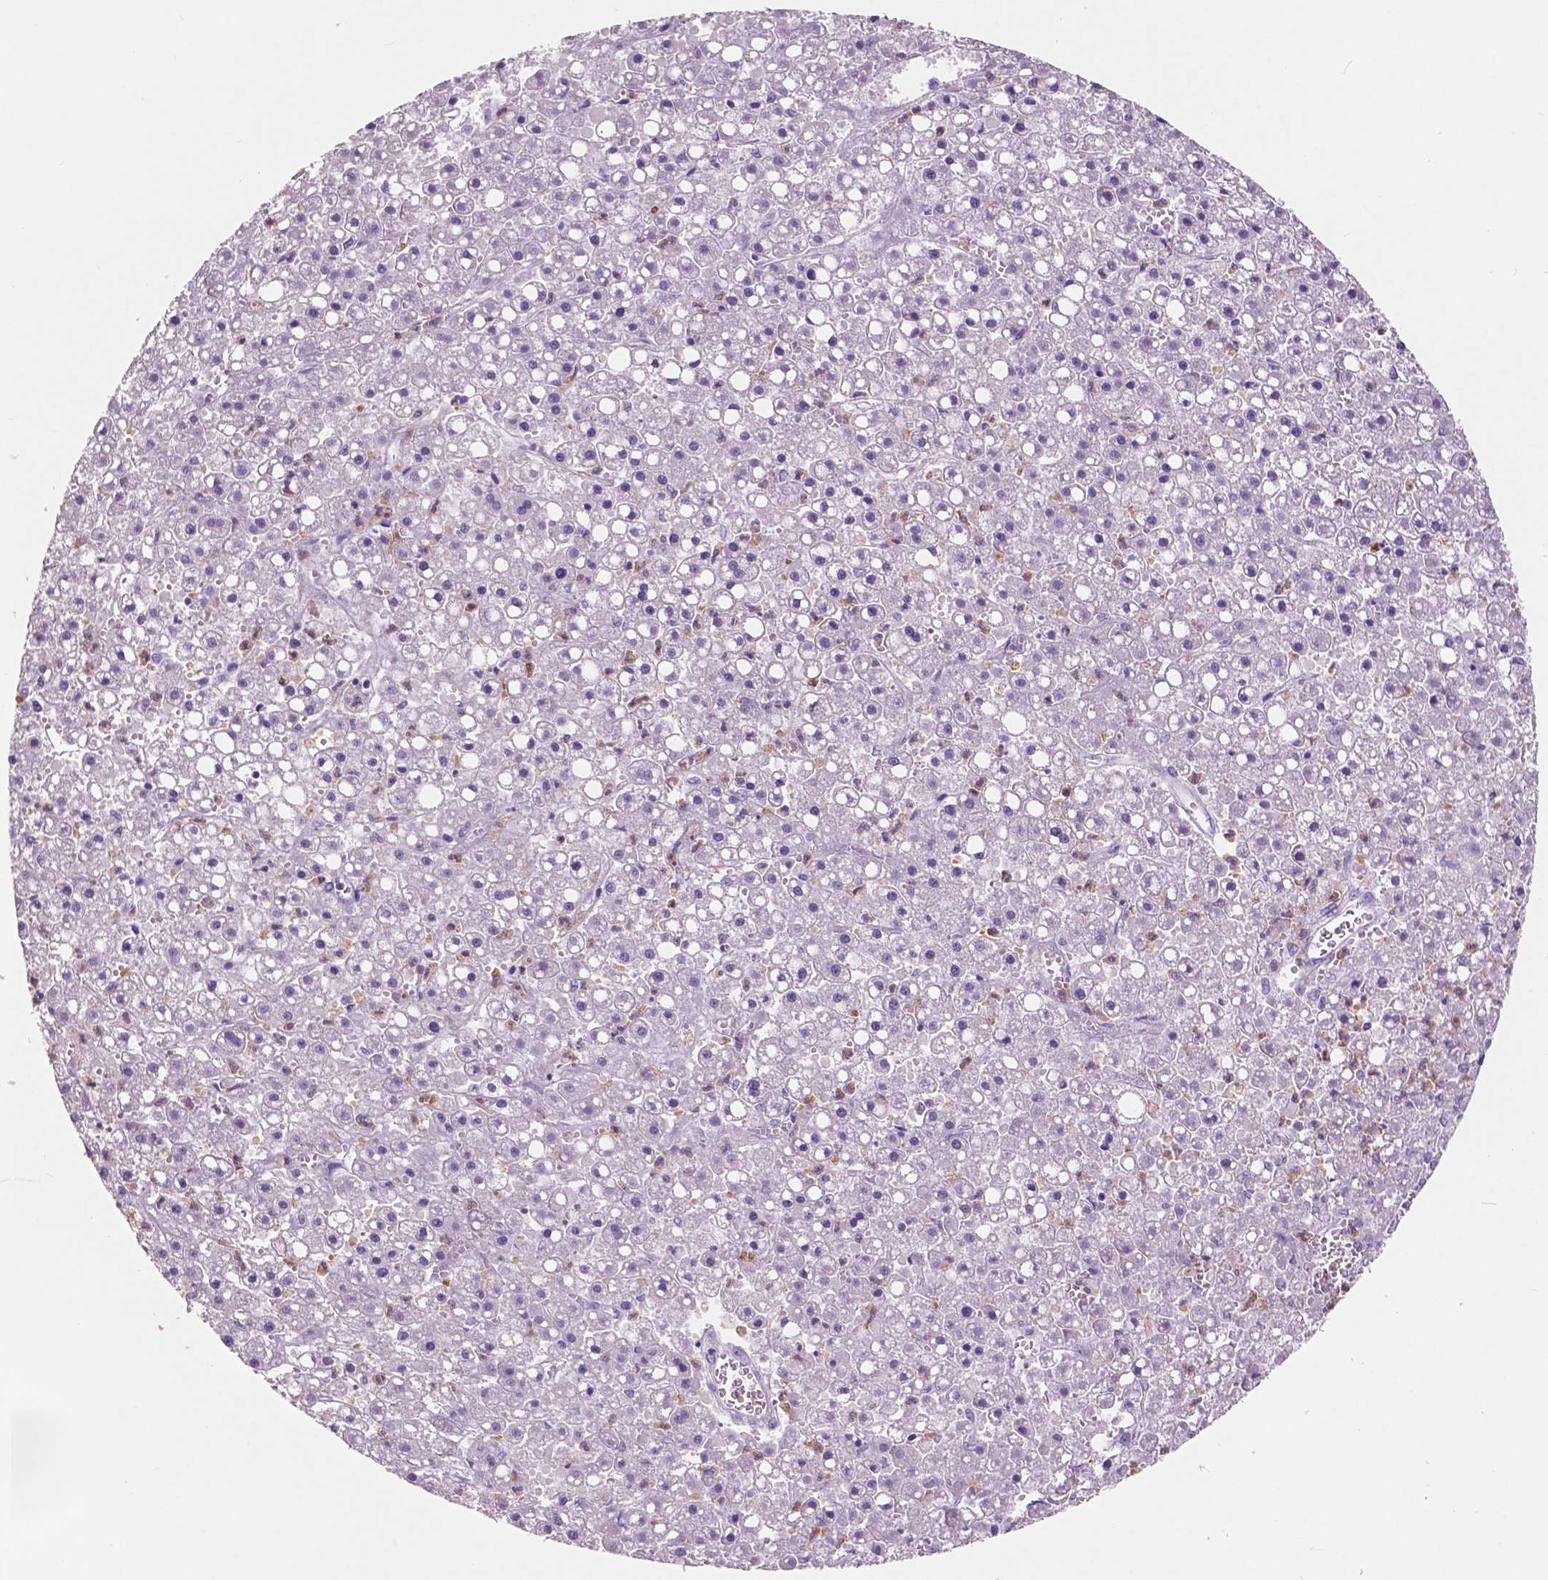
{"staining": {"intensity": "negative", "quantity": "none", "location": "none"}, "tissue": "liver cancer", "cell_type": "Tumor cells", "image_type": "cancer", "snomed": [{"axis": "morphology", "description": "Carcinoma, Hepatocellular, NOS"}, {"axis": "topography", "description": "Liver"}], "caption": "Immunohistochemical staining of human hepatocellular carcinoma (liver) exhibits no significant positivity in tumor cells.", "gene": "CUZD1", "patient": {"sex": "male", "age": 67}}